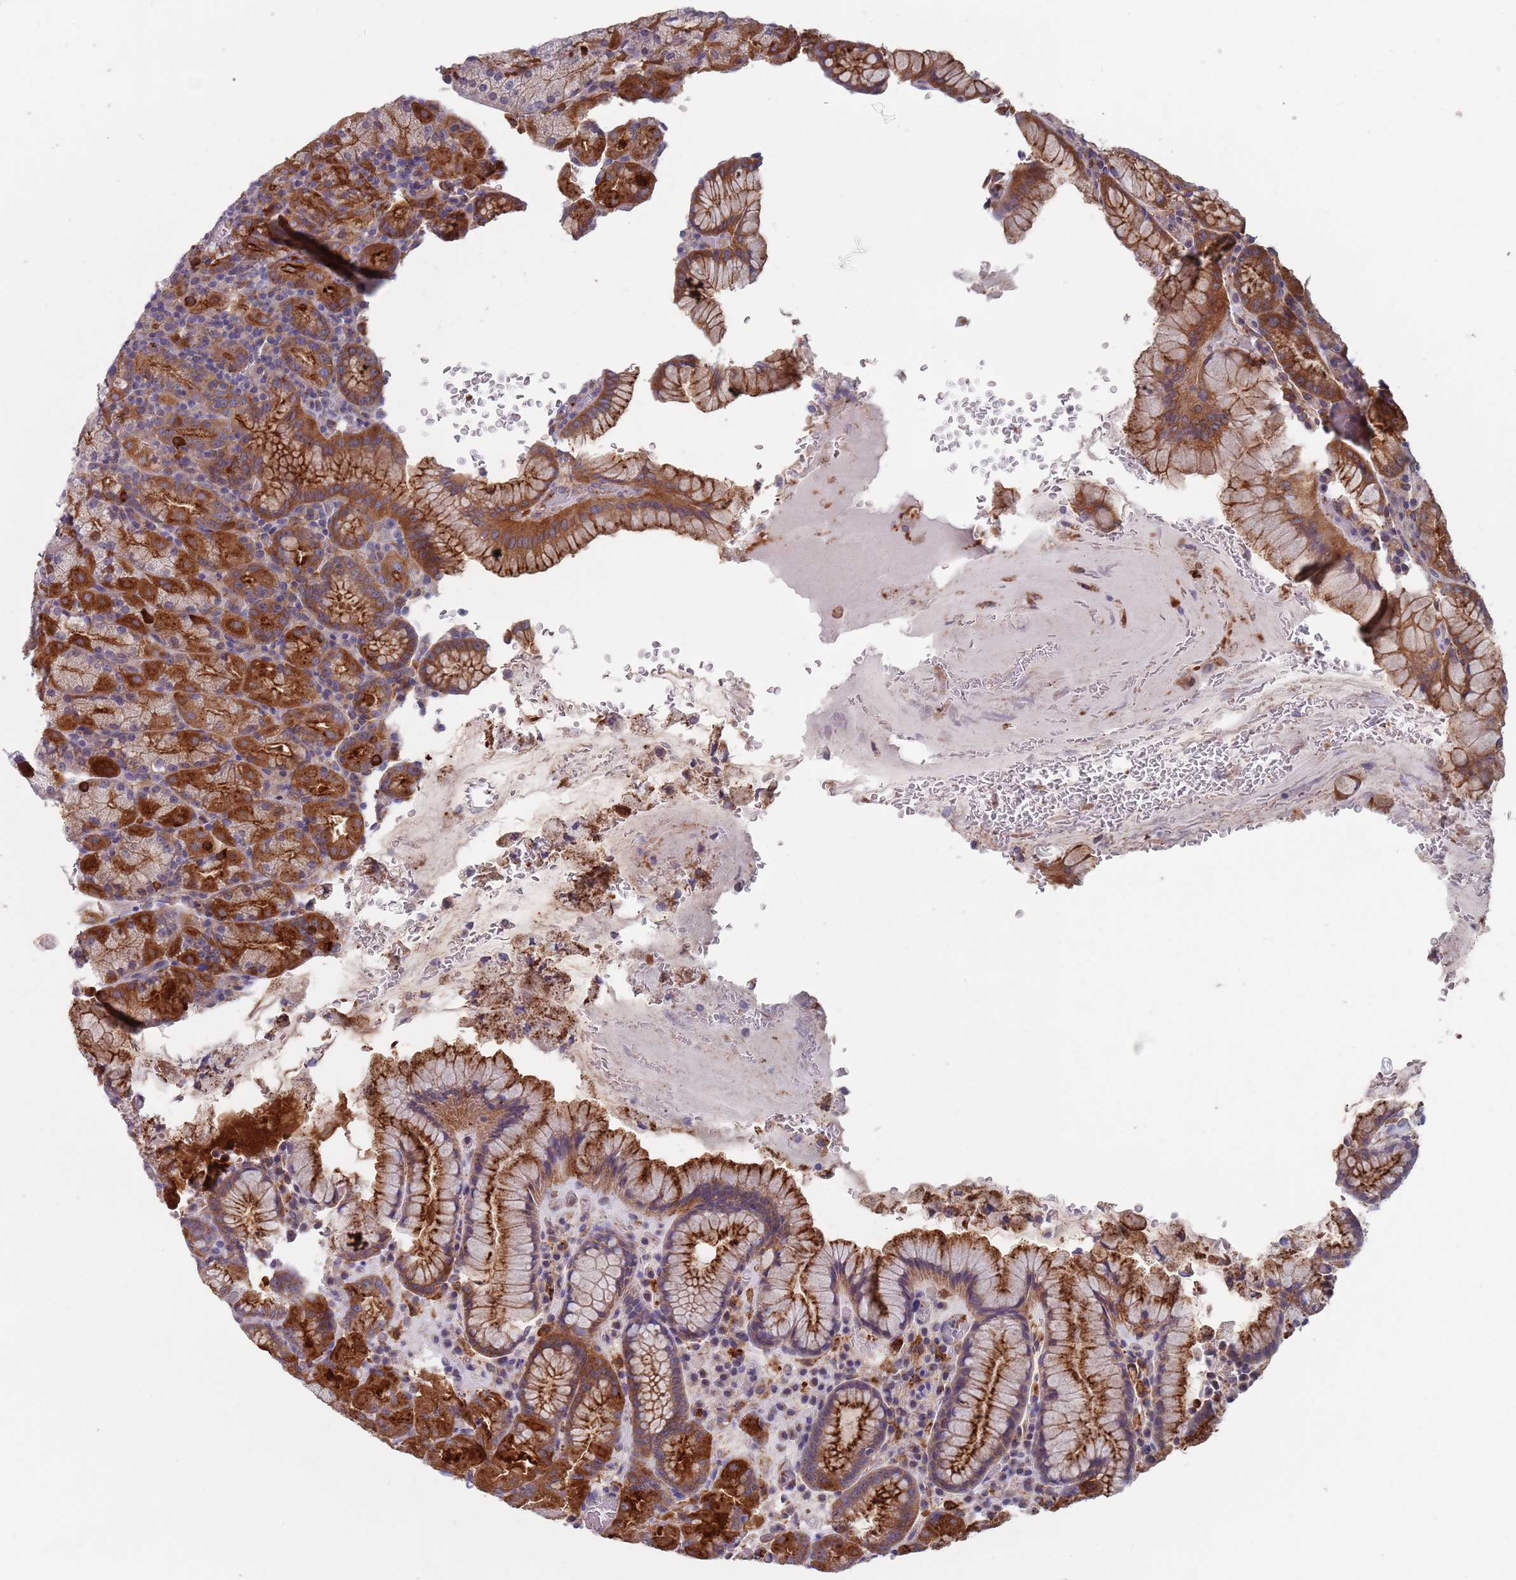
{"staining": {"intensity": "strong", "quantity": ">75%", "location": "cytoplasmic/membranous"}, "tissue": "stomach", "cell_type": "Glandular cells", "image_type": "normal", "snomed": [{"axis": "morphology", "description": "Normal tissue, NOS"}, {"axis": "topography", "description": "Stomach, upper"}, {"axis": "topography", "description": "Stomach, lower"}], "caption": "The micrograph displays immunohistochemical staining of benign stomach. There is strong cytoplasmic/membranous staining is present in about >75% of glandular cells.", "gene": "APPL2", "patient": {"sex": "male", "age": 80}}